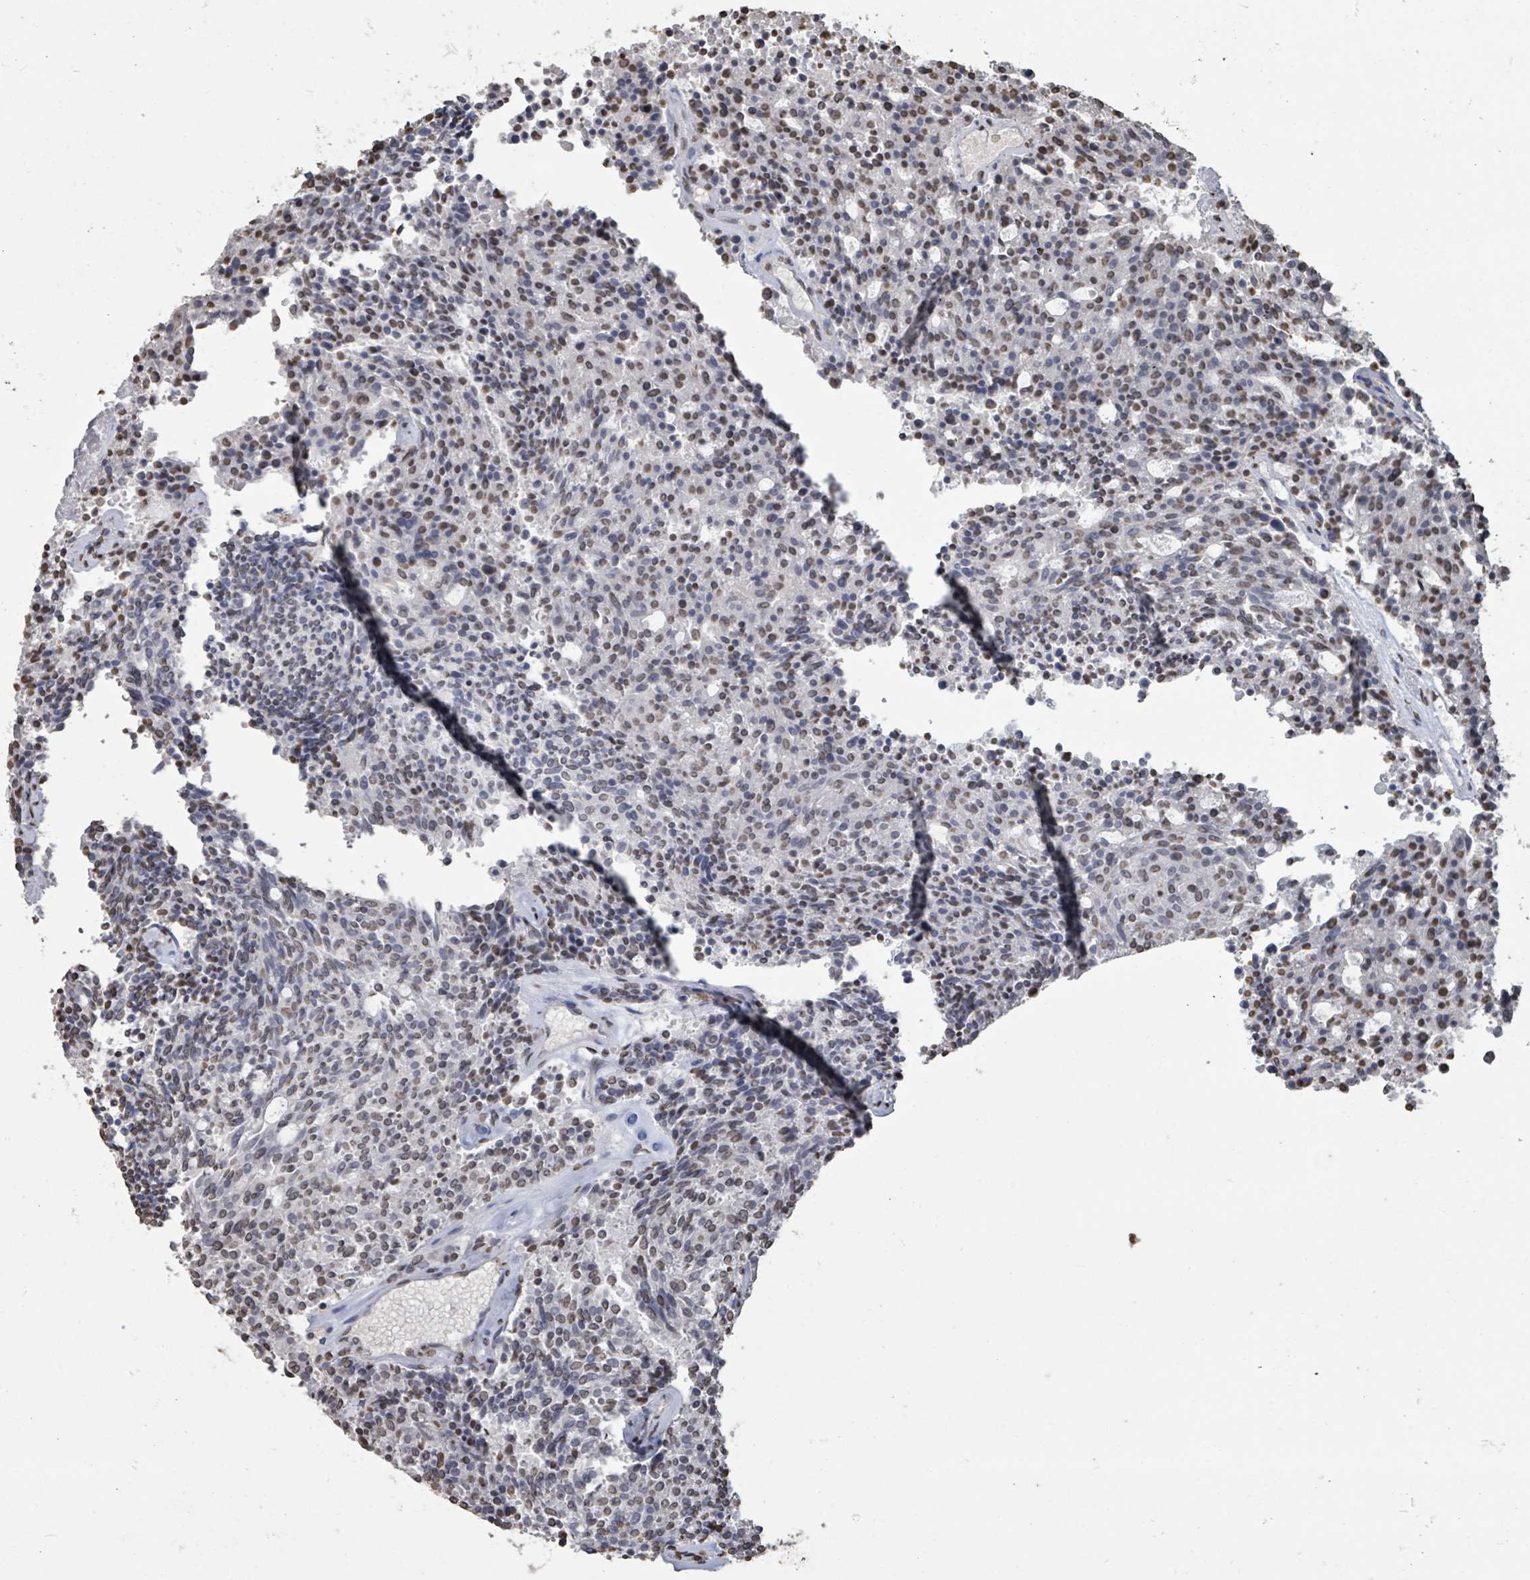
{"staining": {"intensity": "weak", "quantity": "<25%", "location": "nuclear"}, "tissue": "carcinoid", "cell_type": "Tumor cells", "image_type": "cancer", "snomed": [{"axis": "morphology", "description": "Carcinoid, malignant, NOS"}, {"axis": "topography", "description": "Pancreas"}], "caption": "The photomicrograph displays no significant expression in tumor cells of carcinoid.", "gene": "MRPS12", "patient": {"sex": "female", "age": 54}}